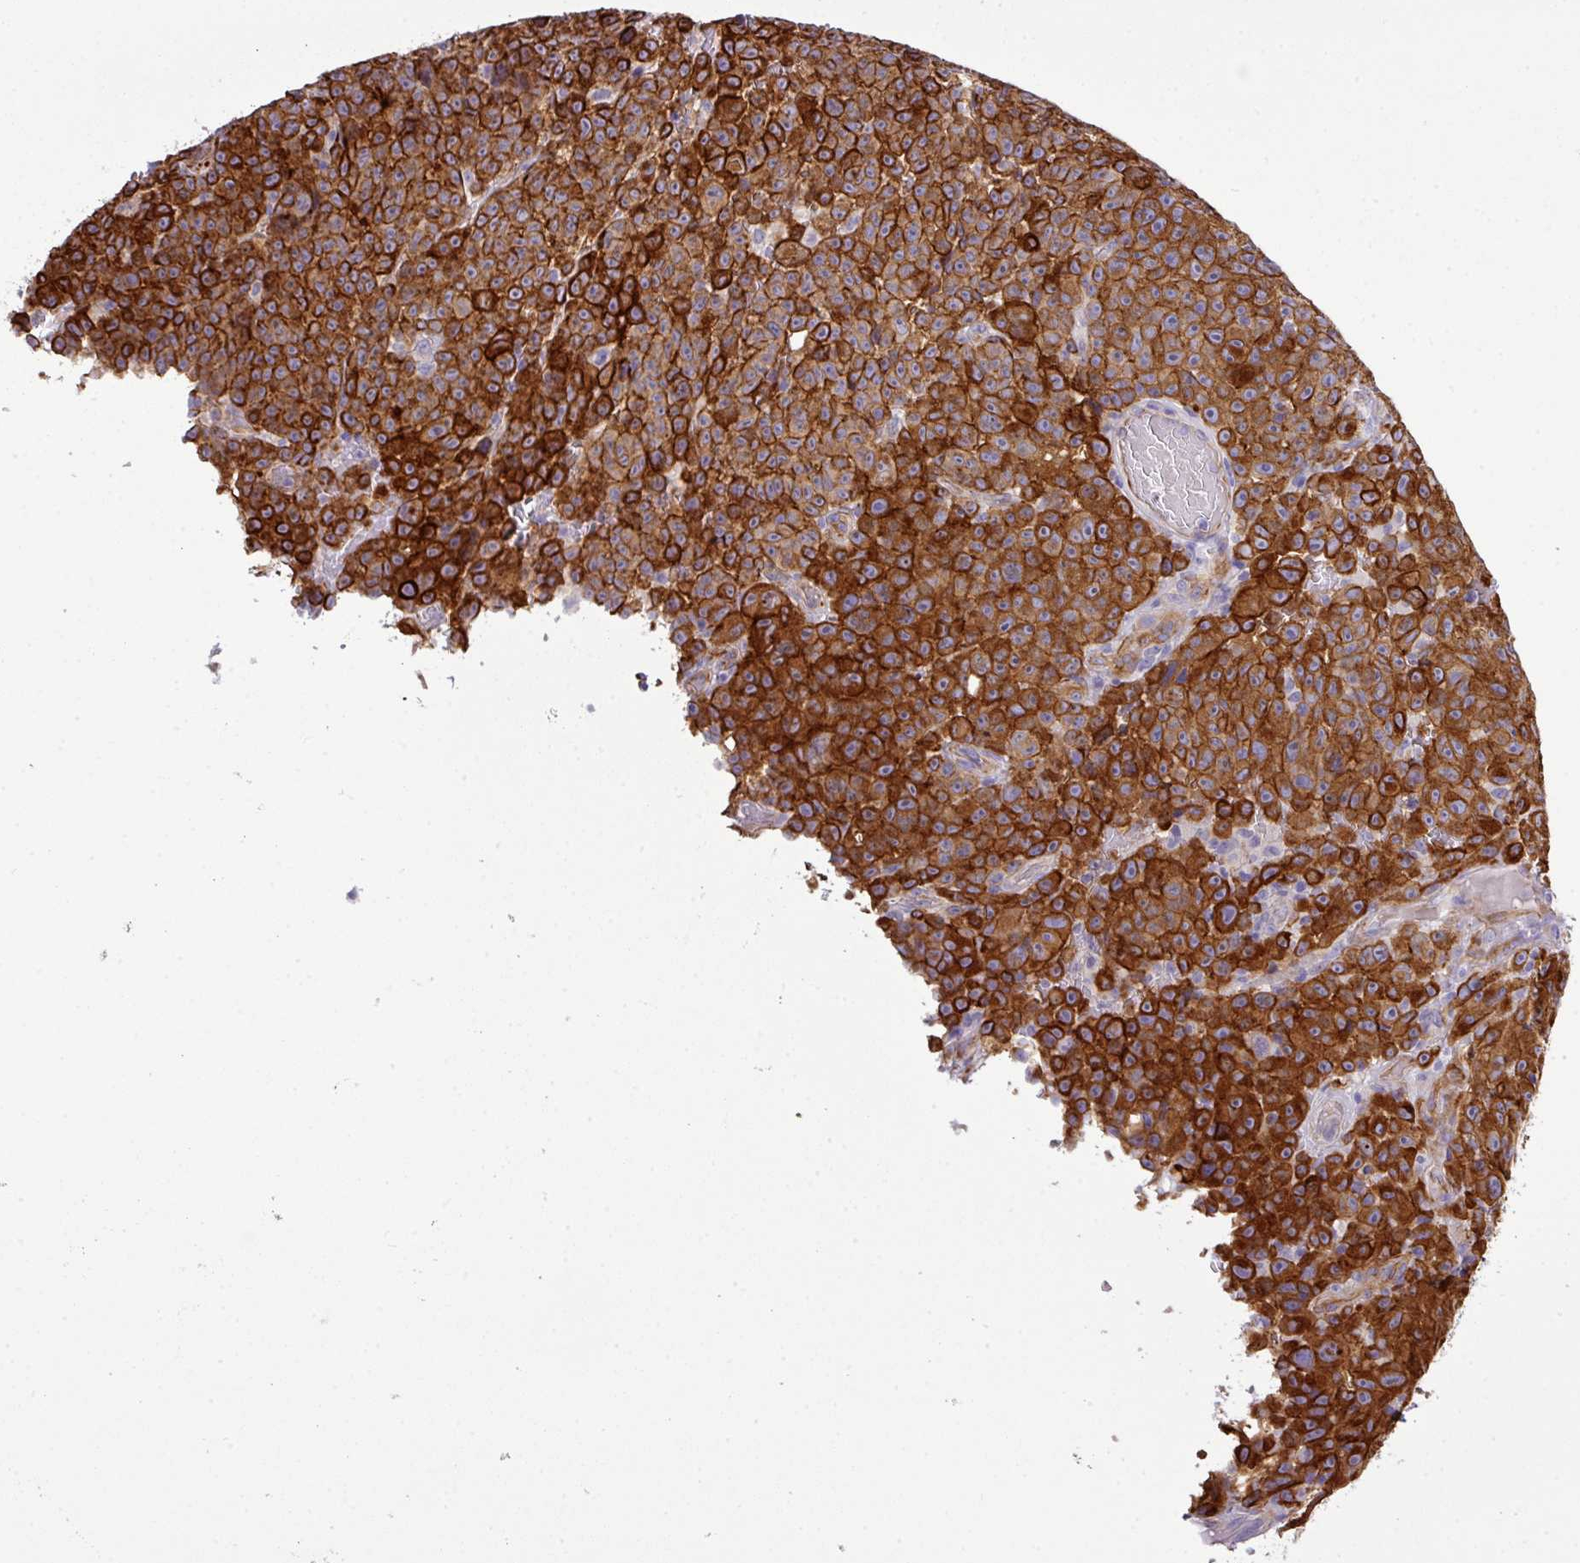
{"staining": {"intensity": "strong", "quantity": ">75%", "location": "cytoplasmic/membranous"}, "tissue": "melanoma", "cell_type": "Tumor cells", "image_type": "cancer", "snomed": [{"axis": "morphology", "description": "Malignant melanoma, NOS"}, {"axis": "topography", "description": "Skin"}], "caption": "The image displays immunohistochemical staining of malignant melanoma. There is strong cytoplasmic/membranous expression is appreciated in about >75% of tumor cells. The staining was performed using DAB (3,3'-diaminobenzidine) to visualize the protein expression in brown, while the nuclei were stained in blue with hematoxylin (Magnification: 20x).", "gene": "PARD6A", "patient": {"sex": "female", "age": 82}}